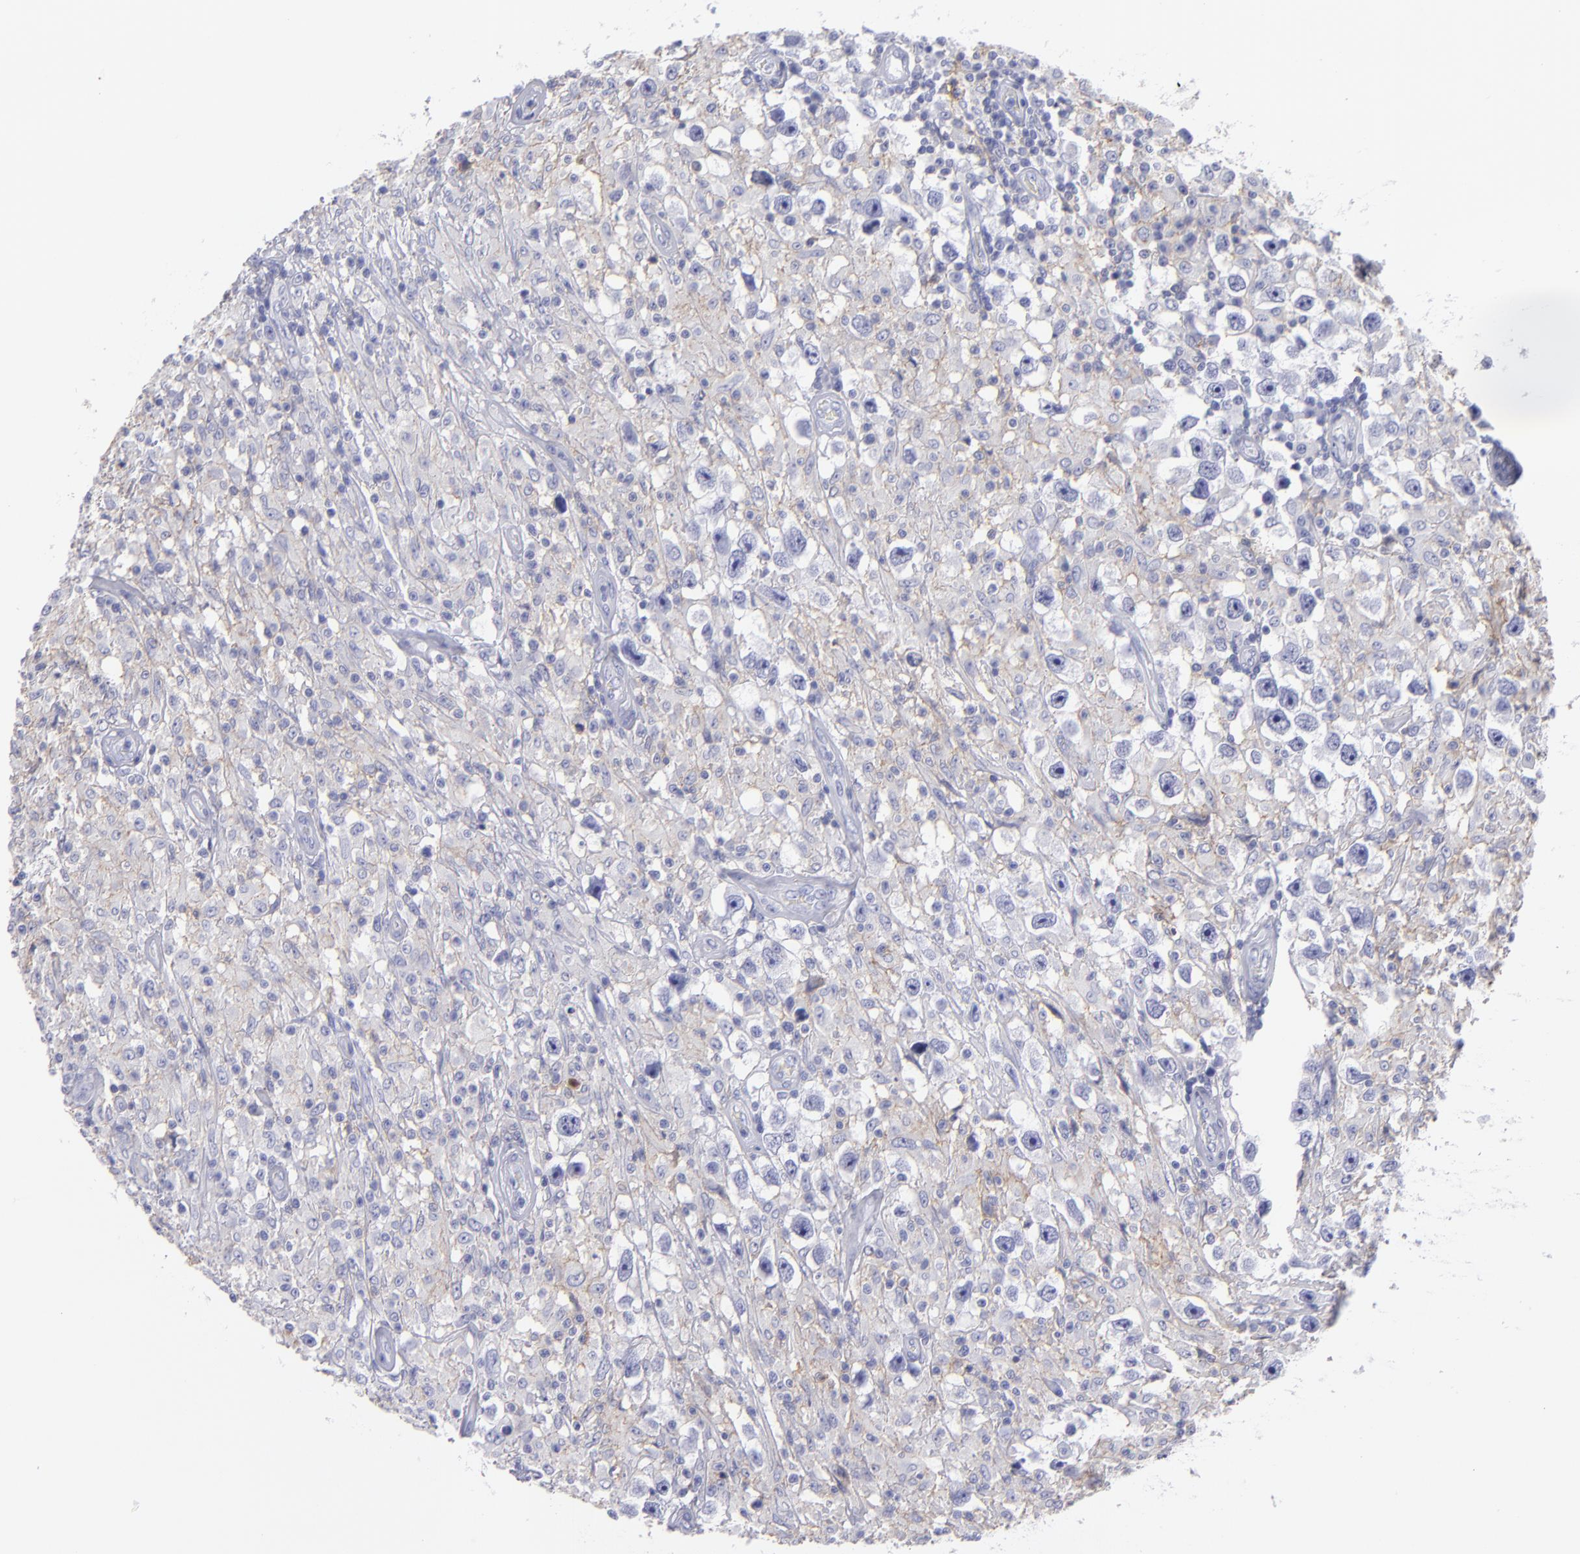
{"staining": {"intensity": "negative", "quantity": "none", "location": "none"}, "tissue": "testis cancer", "cell_type": "Tumor cells", "image_type": "cancer", "snomed": [{"axis": "morphology", "description": "Seminoma, NOS"}, {"axis": "topography", "description": "Testis"}], "caption": "This is an immunohistochemistry image of human seminoma (testis). There is no expression in tumor cells.", "gene": "CD82", "patient": {"sex": "male", "age": 34}}